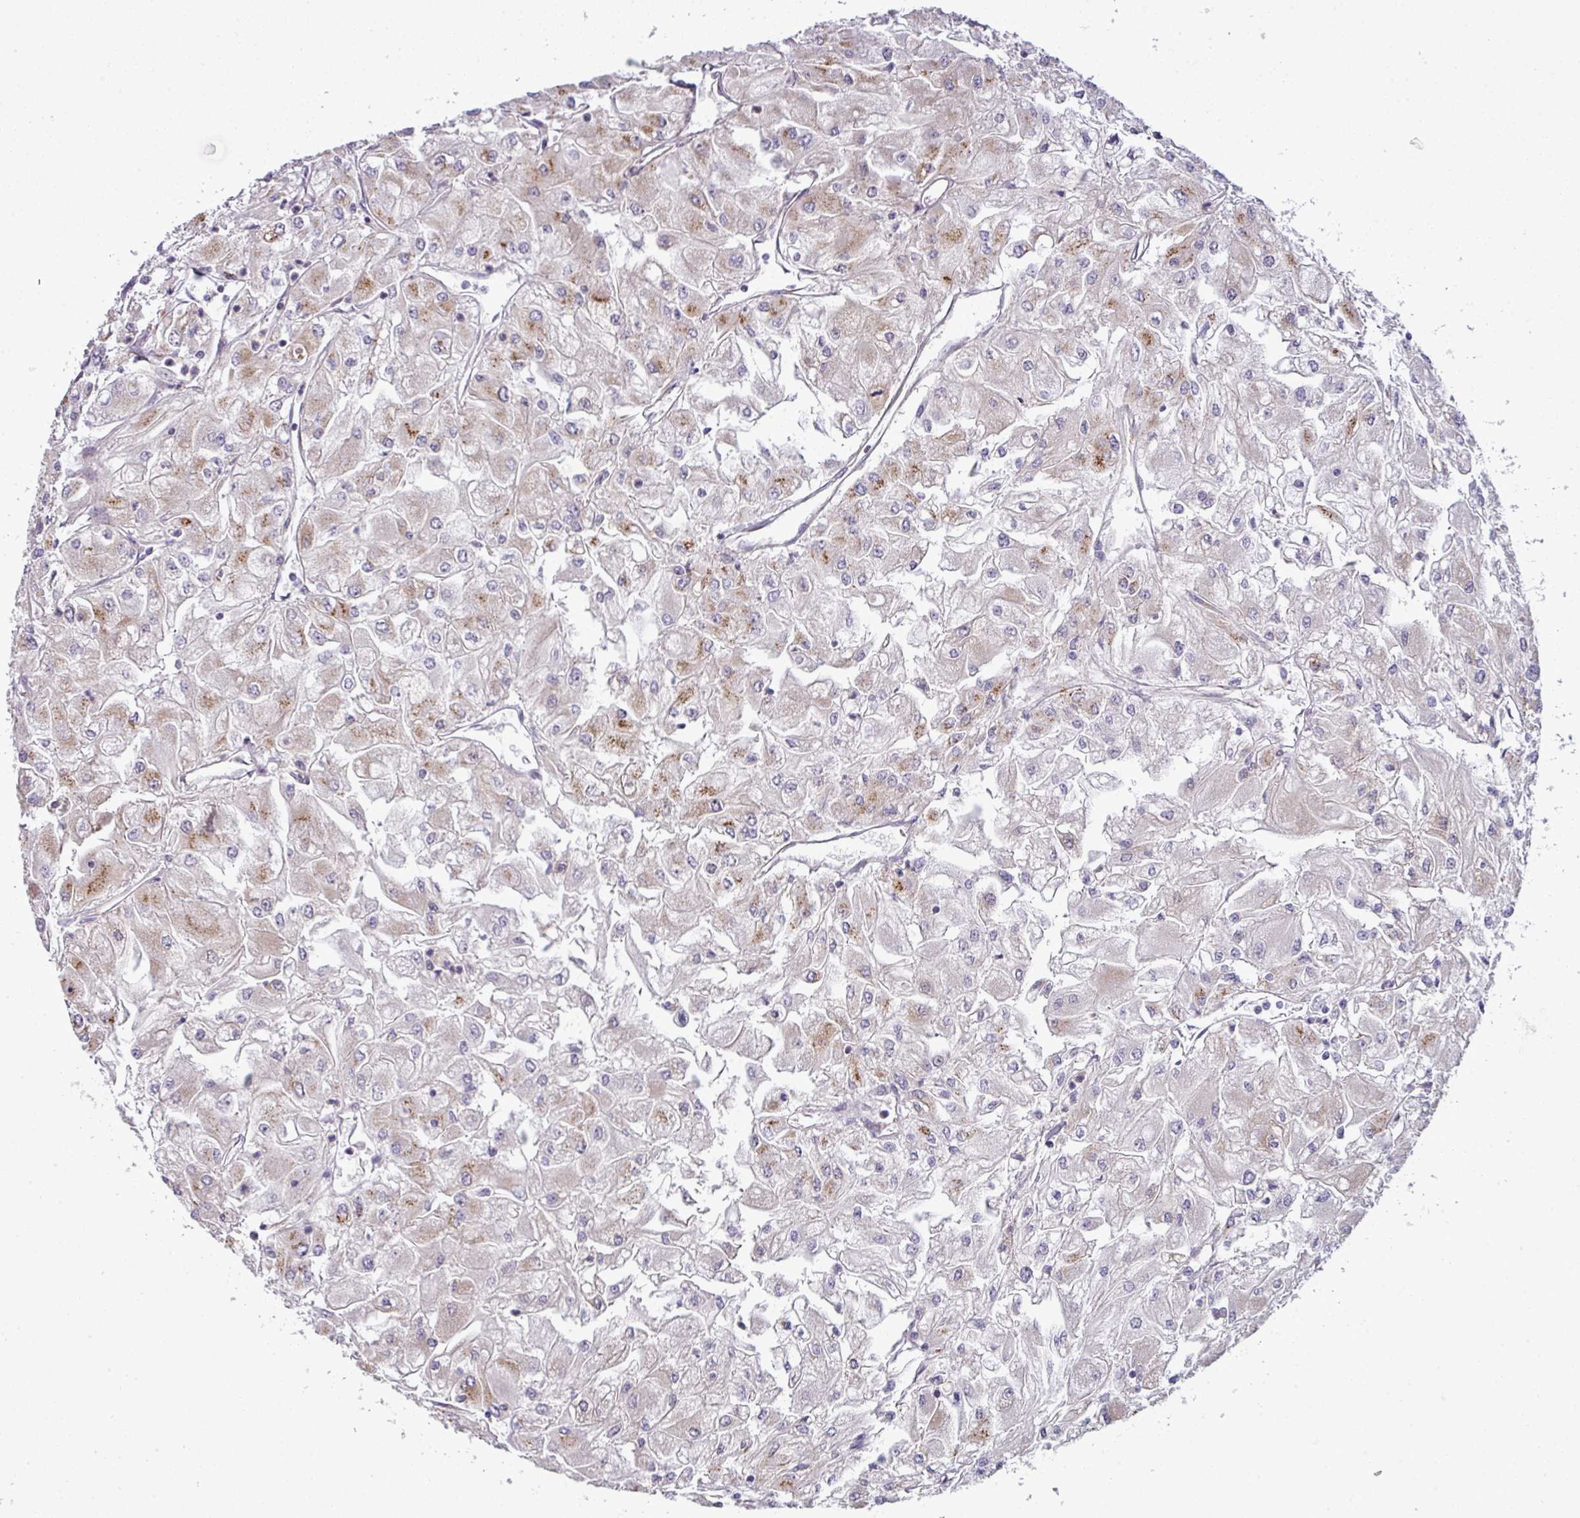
{"staining": {"intensity": "moderate", "quantity": "25%-75%", "location": "cytoplasmic/membranous"}, "tissue": "renal cancer", "cell_type": "Tumor cells", "image_type": "cancer", "snomed": [{"axis": "morphology", "description": "Adenocarcinoma, NOS"}, {"axis": "topography", "description": "Kidney"}], "caption": "Immunohistochemical staining of renal adenocarcinoma demonstrates moderate cytoplasmic/membranous protein staining in about 25%-75% of tumor cells.", "gene": "TIMMDC1", "patient": {"sex": "male", "age": 80}}